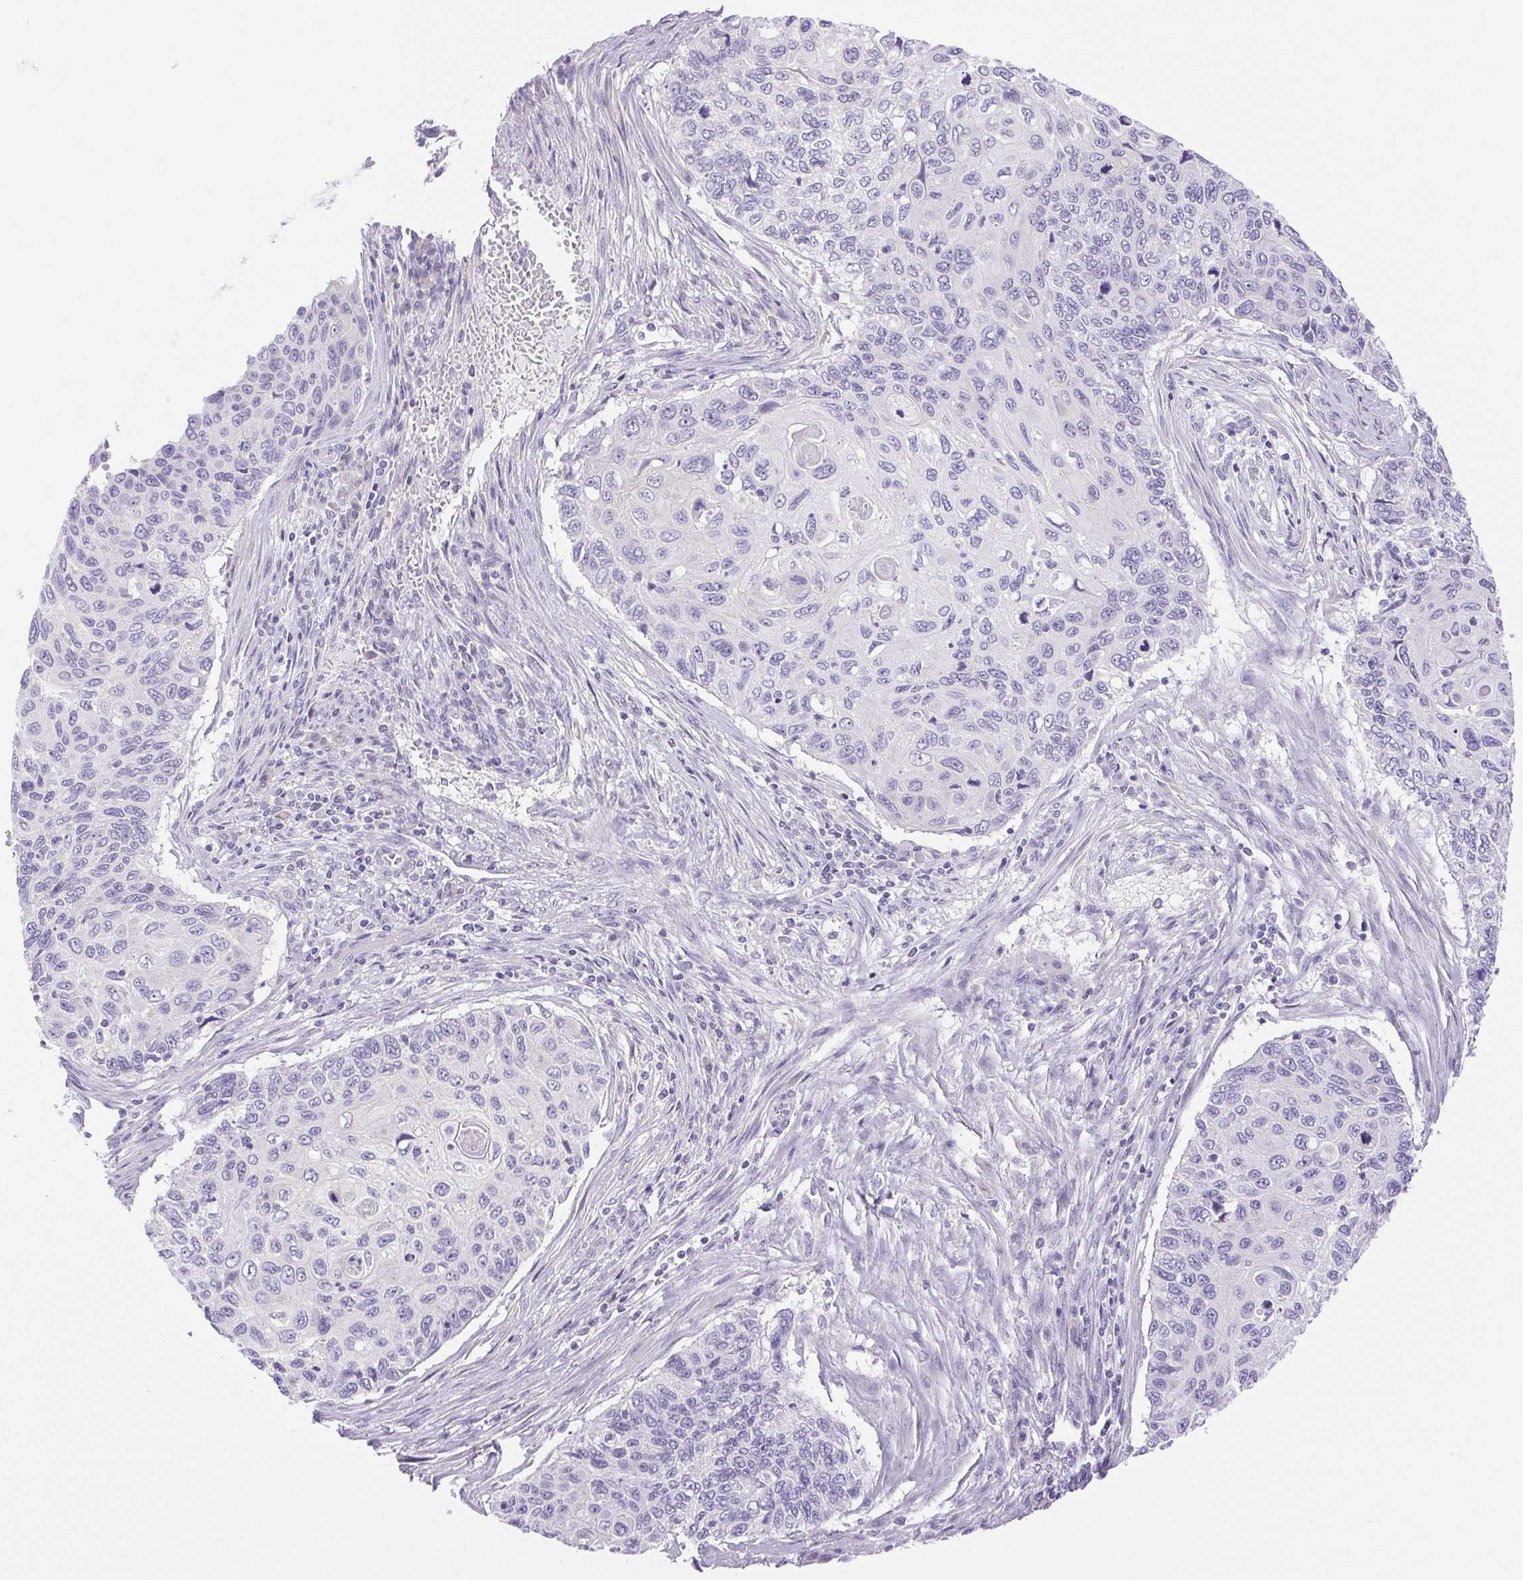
{"staining": {"intensity": "negative", "quantity": "none", "location": "none"}, "tissue": "cervical cancer", "cell_type": "Tumor cells", "image_type": "cancer", "snomed": [{"axis": "morphology", "description": "Squamous cell carcinoma, NOS"}, {"axis": "topography", "description": "Cervix"}], "caption": "The IHC micrograph has no significant positivity in tumor cells of squamous cell carcinoma (cervical) tissue.", "gene": "PAPPA2", "patient": {"sex": "female", "age": 70}}